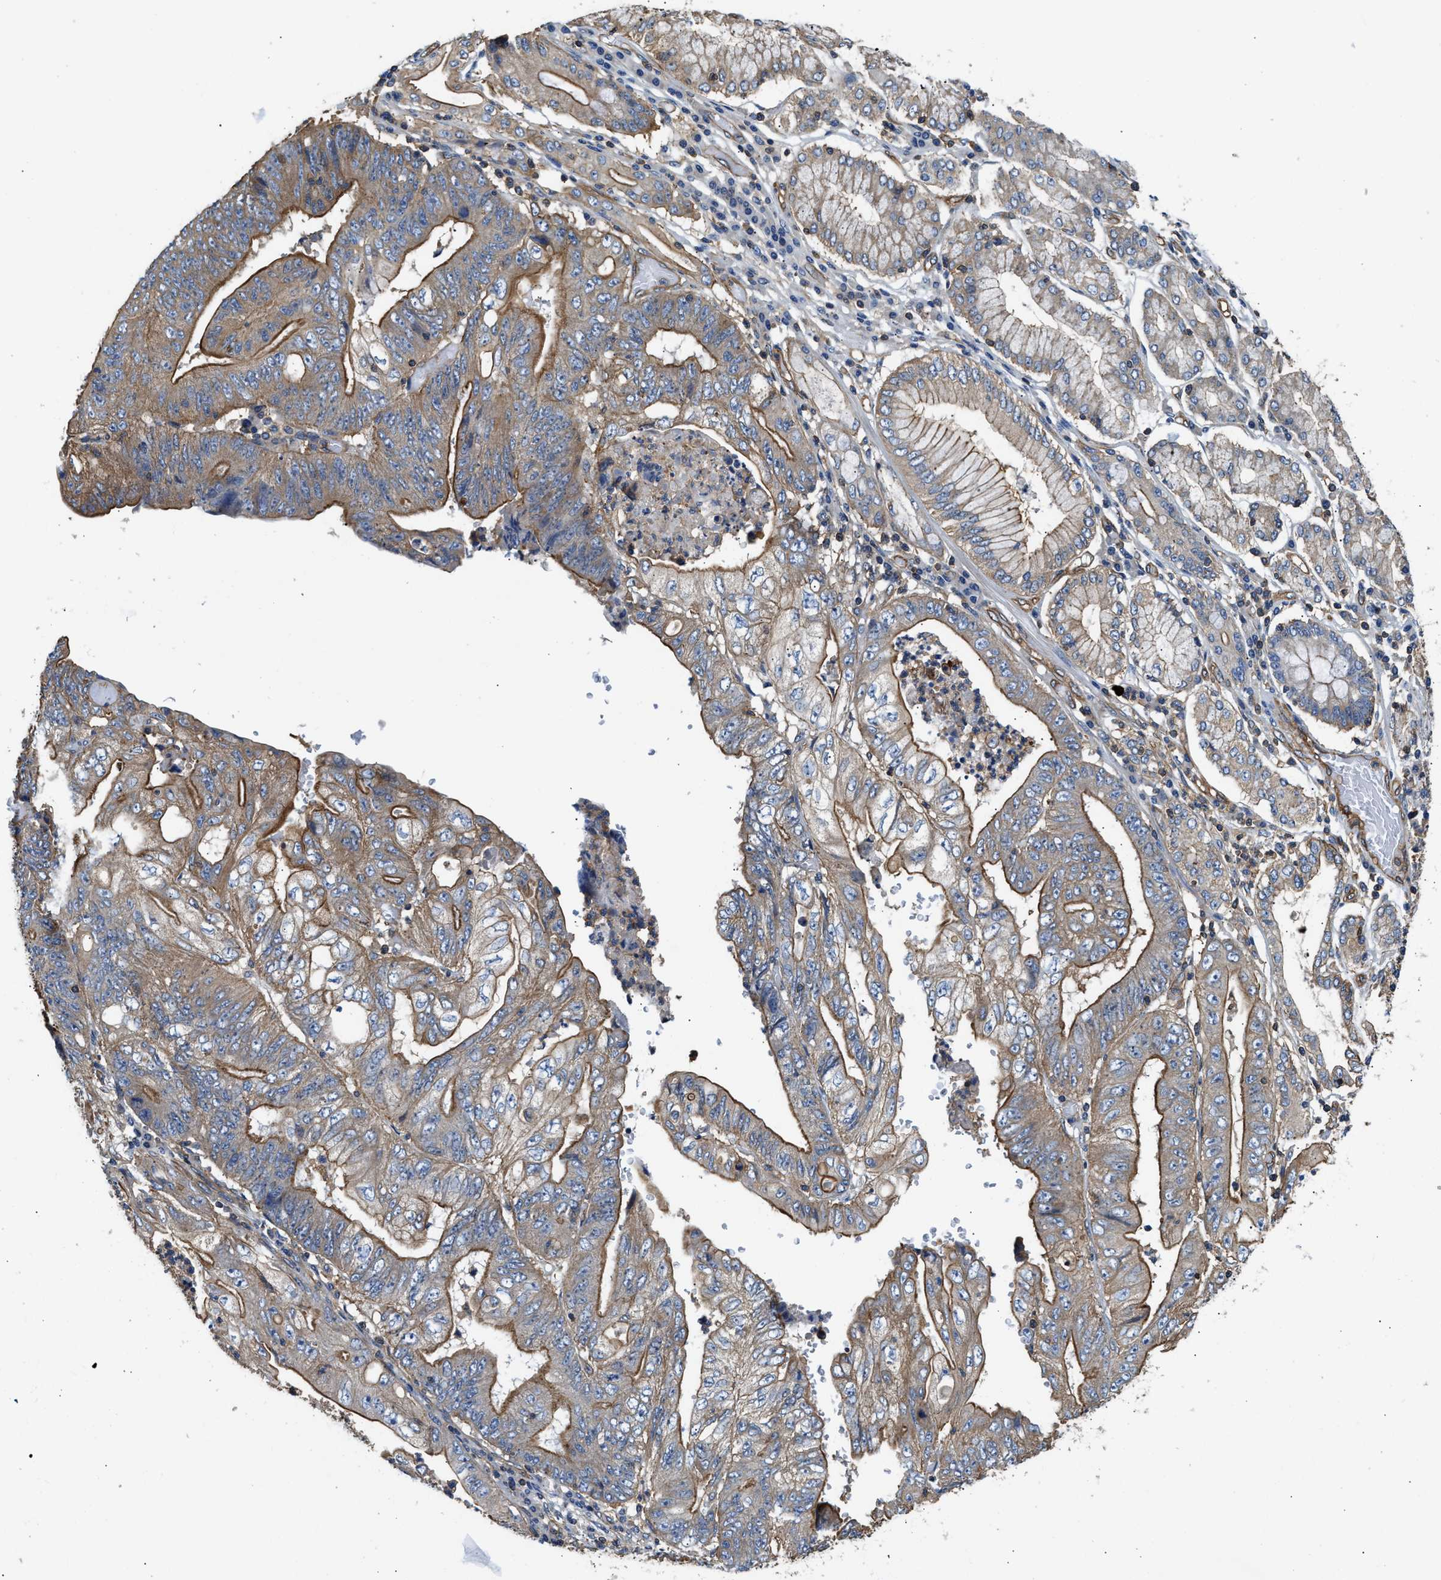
{"staining": {"intensity": "moderate", "quantity": ">75%", "location": "cytoplasmic/membranous"}, "tissue": "stomach cancer", "cell_type": "Tumor cells", "image_type": "cancer", "snomed": [{"axis": "morphology", "description": "Adenocarcinoma, NOS"}, {"axis": "topography", "description": "Stomach"}], "caption": "Brown immunohistochemical staining in human stomach cancer (adenocarcinoma) shows moderate cytoplasmic/membranous staining in about >75% of tumor cells.", "gene": "SAMD9L", "patient": {"sex": "female", "age": 73}}